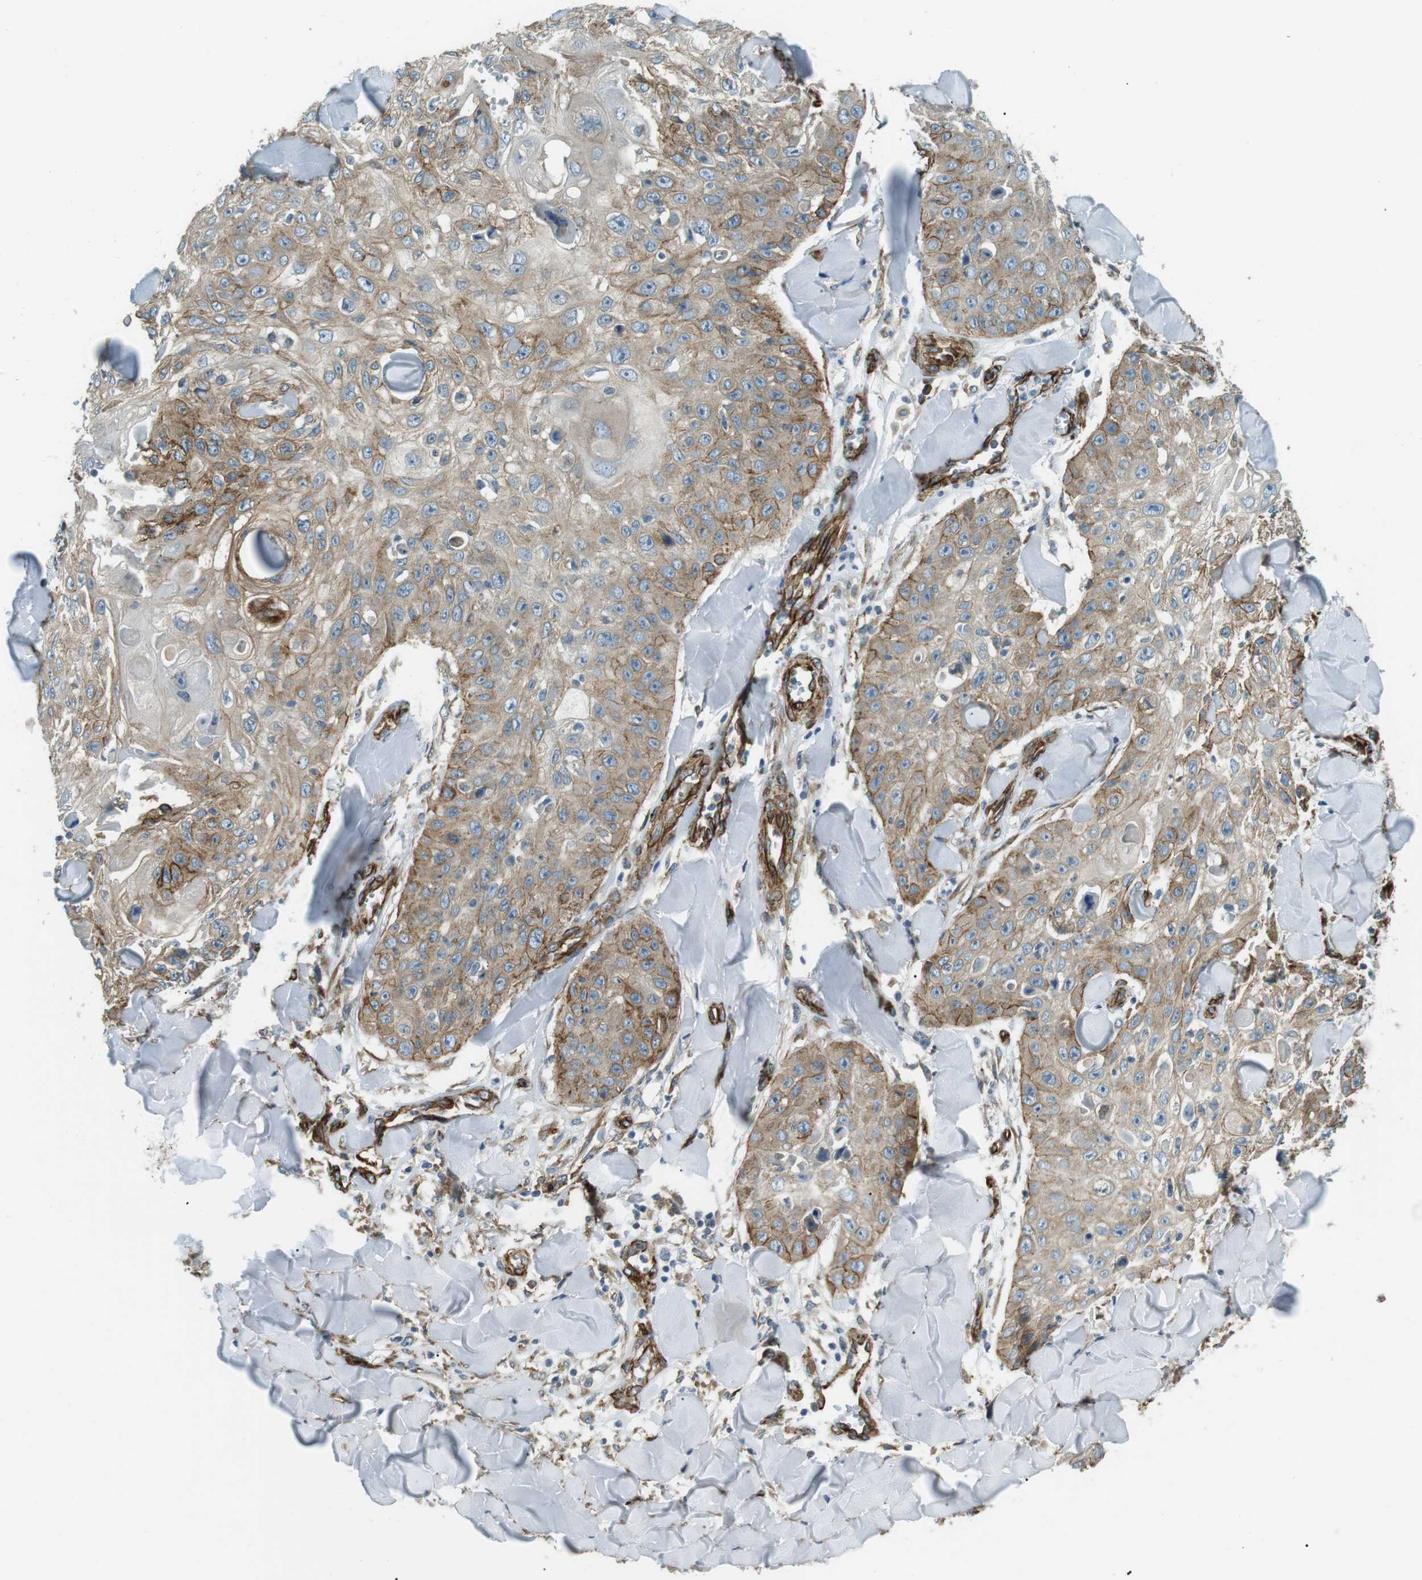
{"staining": {"intensity": "weak", "quantity": "25%-75%", "location": "cytoplasmic/membranous"}, "tissue": "skin cancer", "cell_type": "Tumor cells", "image_type": "cancer", "snomed": [{"axis": "morphology", "description": "Squamous cell carcinoma, NOS"}, {"axis": "topography", "description": "Skin"}], "caption": "About 25%-75% of tumor cells in skin cancer reveal weak cytoplasmic/membranous protein staining as visualized by brown immunohistochemical staining.", "gene": "ODR4", "patient": {"sex": "male", "age": 86}}